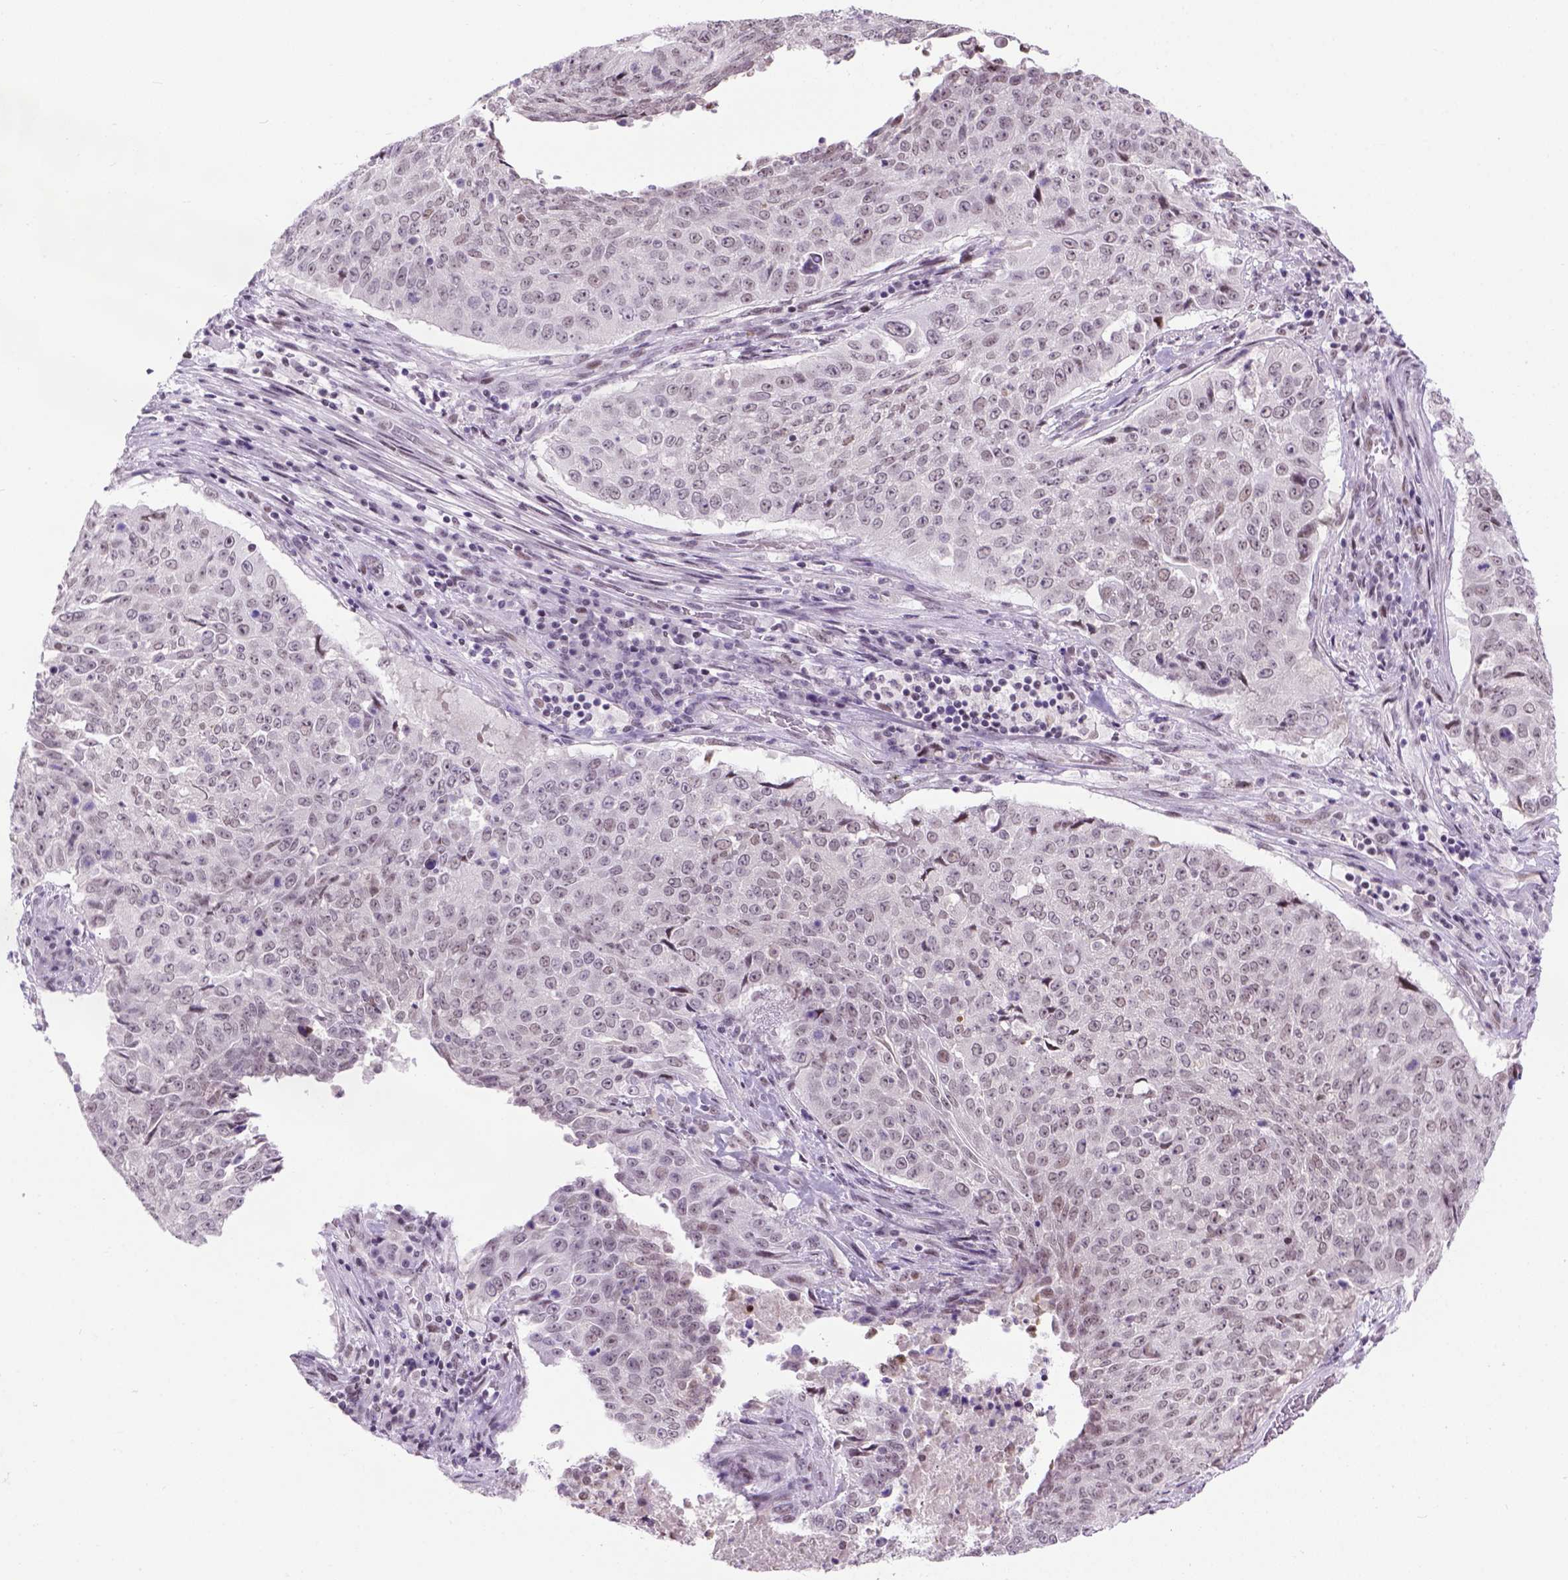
{"staining": {"intensity": "weak", "quantity": "25%-75%", "location": "nuclear"}, "tissue": "lung cancer", "cell_type": "Tumor cells", "image_type": "cancer", "snomed": [{"axis": "morphology", "description": "Normal tissue, NOS"}, {"axis": "morphology", "description": "Squamous cell carcinoma, NOS"}, {"axis": "topography", "description": "Bronchus"}, {"axis": "topography", "description": "Lung"}], "caption": "A brown stain highlights weak nuclear positivity of a protein in lung cancer (squamous cell carcinoma) tumor cells.", "gene": "TBPL1", "patient": {"sex": "male", "age": 64}}